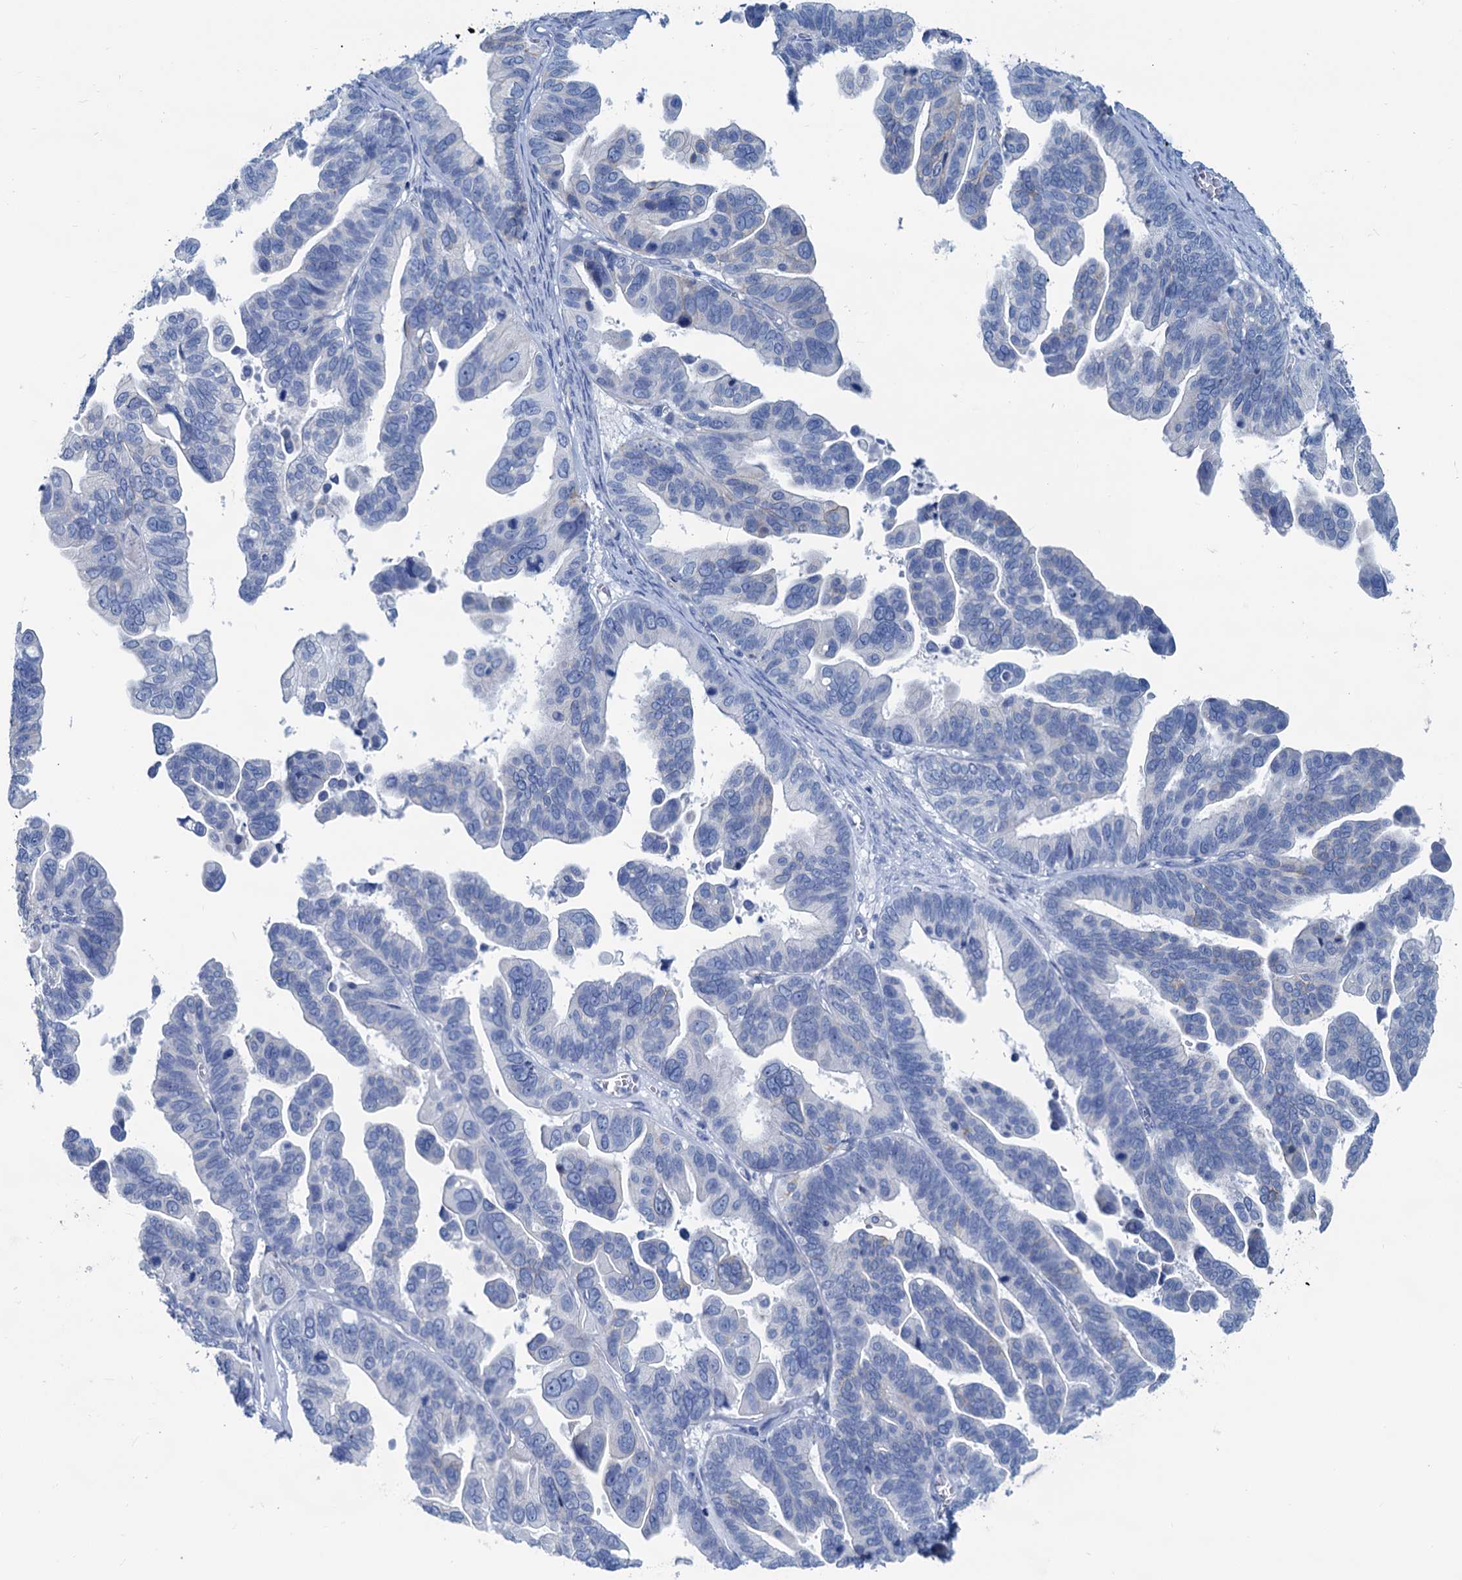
{"staining": {"intensity": "negative", "quantity": "none", "location": "none"}, "tissue": "ovarian cancer", "cell_type": "Tumor cells", "image_type": "cancer", "snomed": [{"axis": "morphology", "description": "Cystadenocarcinoma, serous, NOS"}, {"axis": "topography", "description": "Ovary"}], "caption": "Human ovarian cancer stained for a protein using IHC shows no staining in tumor cells.", "gene": "SLC1A3", "patient": {"sex": "female", "age": 56}}